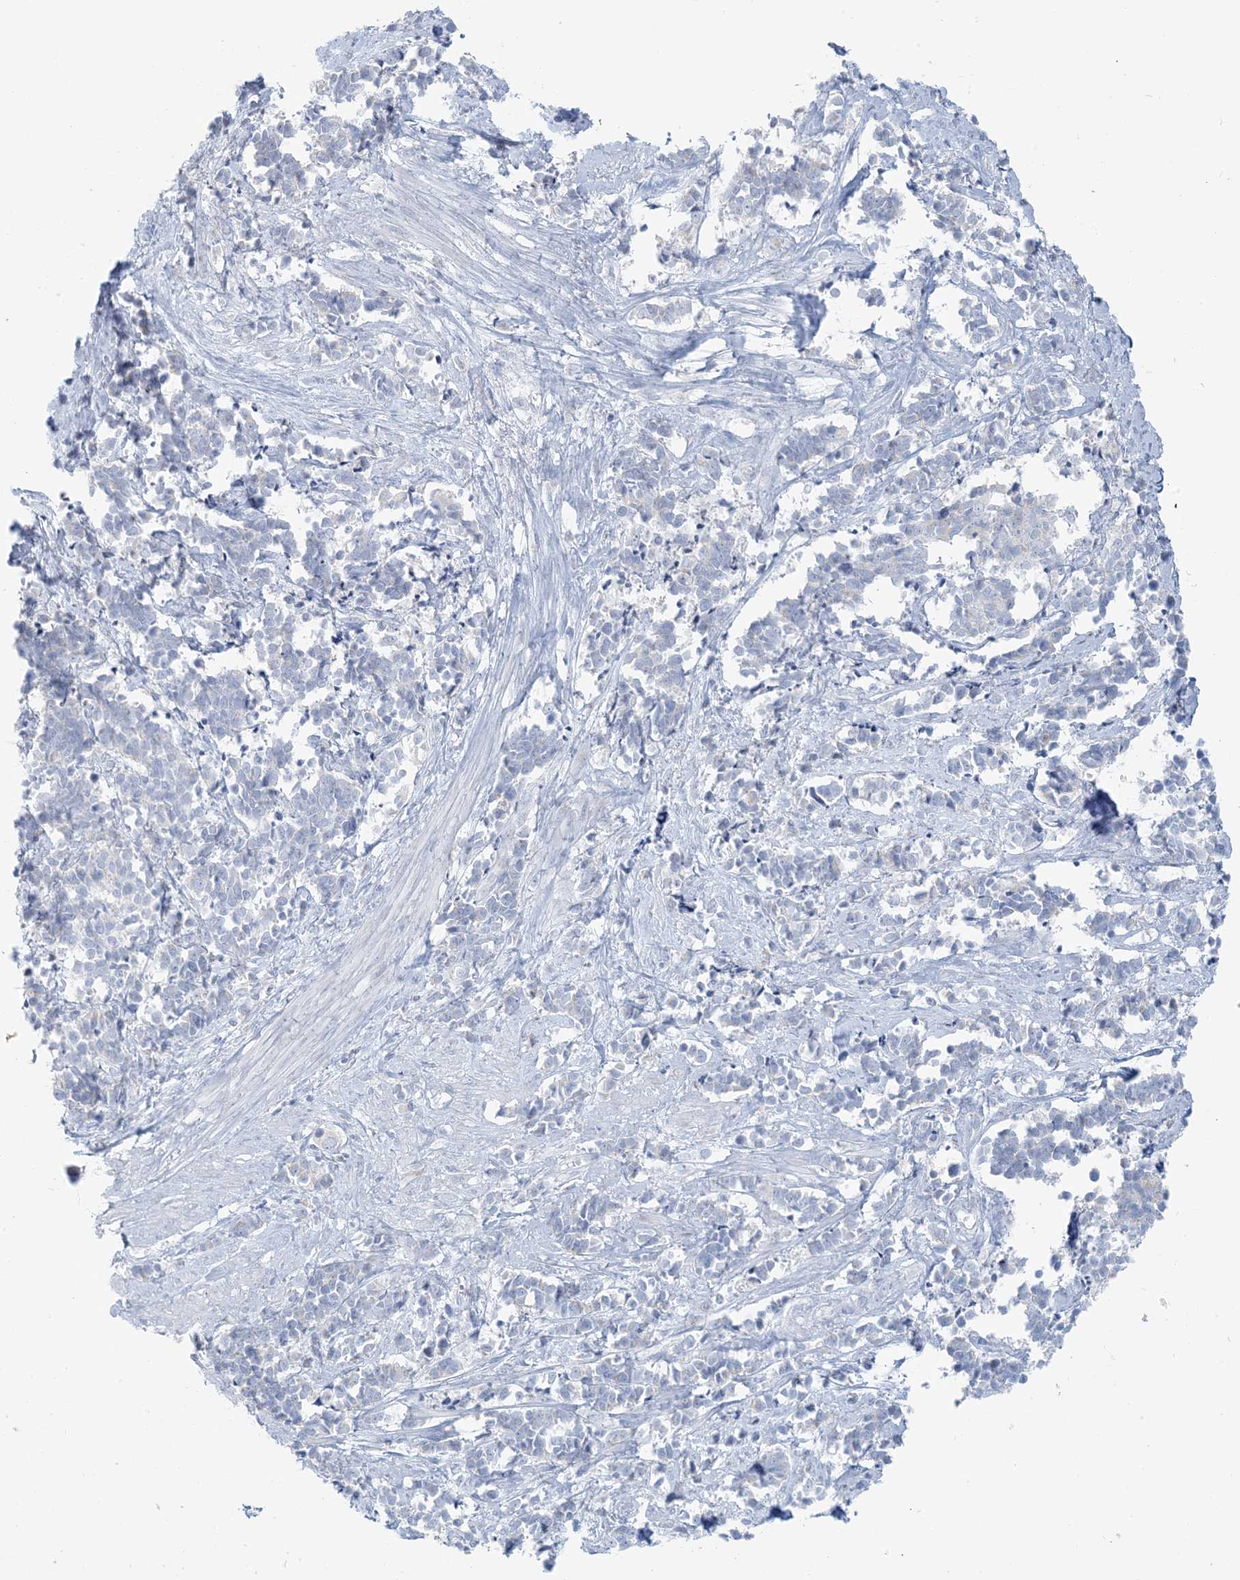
{"staining": {"intensity": "negative", "quantity": "none", "location": "none"}, "tissue": "cervical cancer", "cell_type": "Tumor cells", "image_type": "cancer", "snomed": [{"axis": "morphology", "description": "Normal tissue, NOS"}, {"axis": "morphology", "description": "Squamous cell carcinoma, NOS"}, {"axis": "topography", "description": "Cervix"}], "caption": "An IHC histopathology image of cervical cancer is shown. There is no staining in tumor cells of cervical cancer.", "gene": "SCML1", "patient": {"sex": "female", "age": 35}}